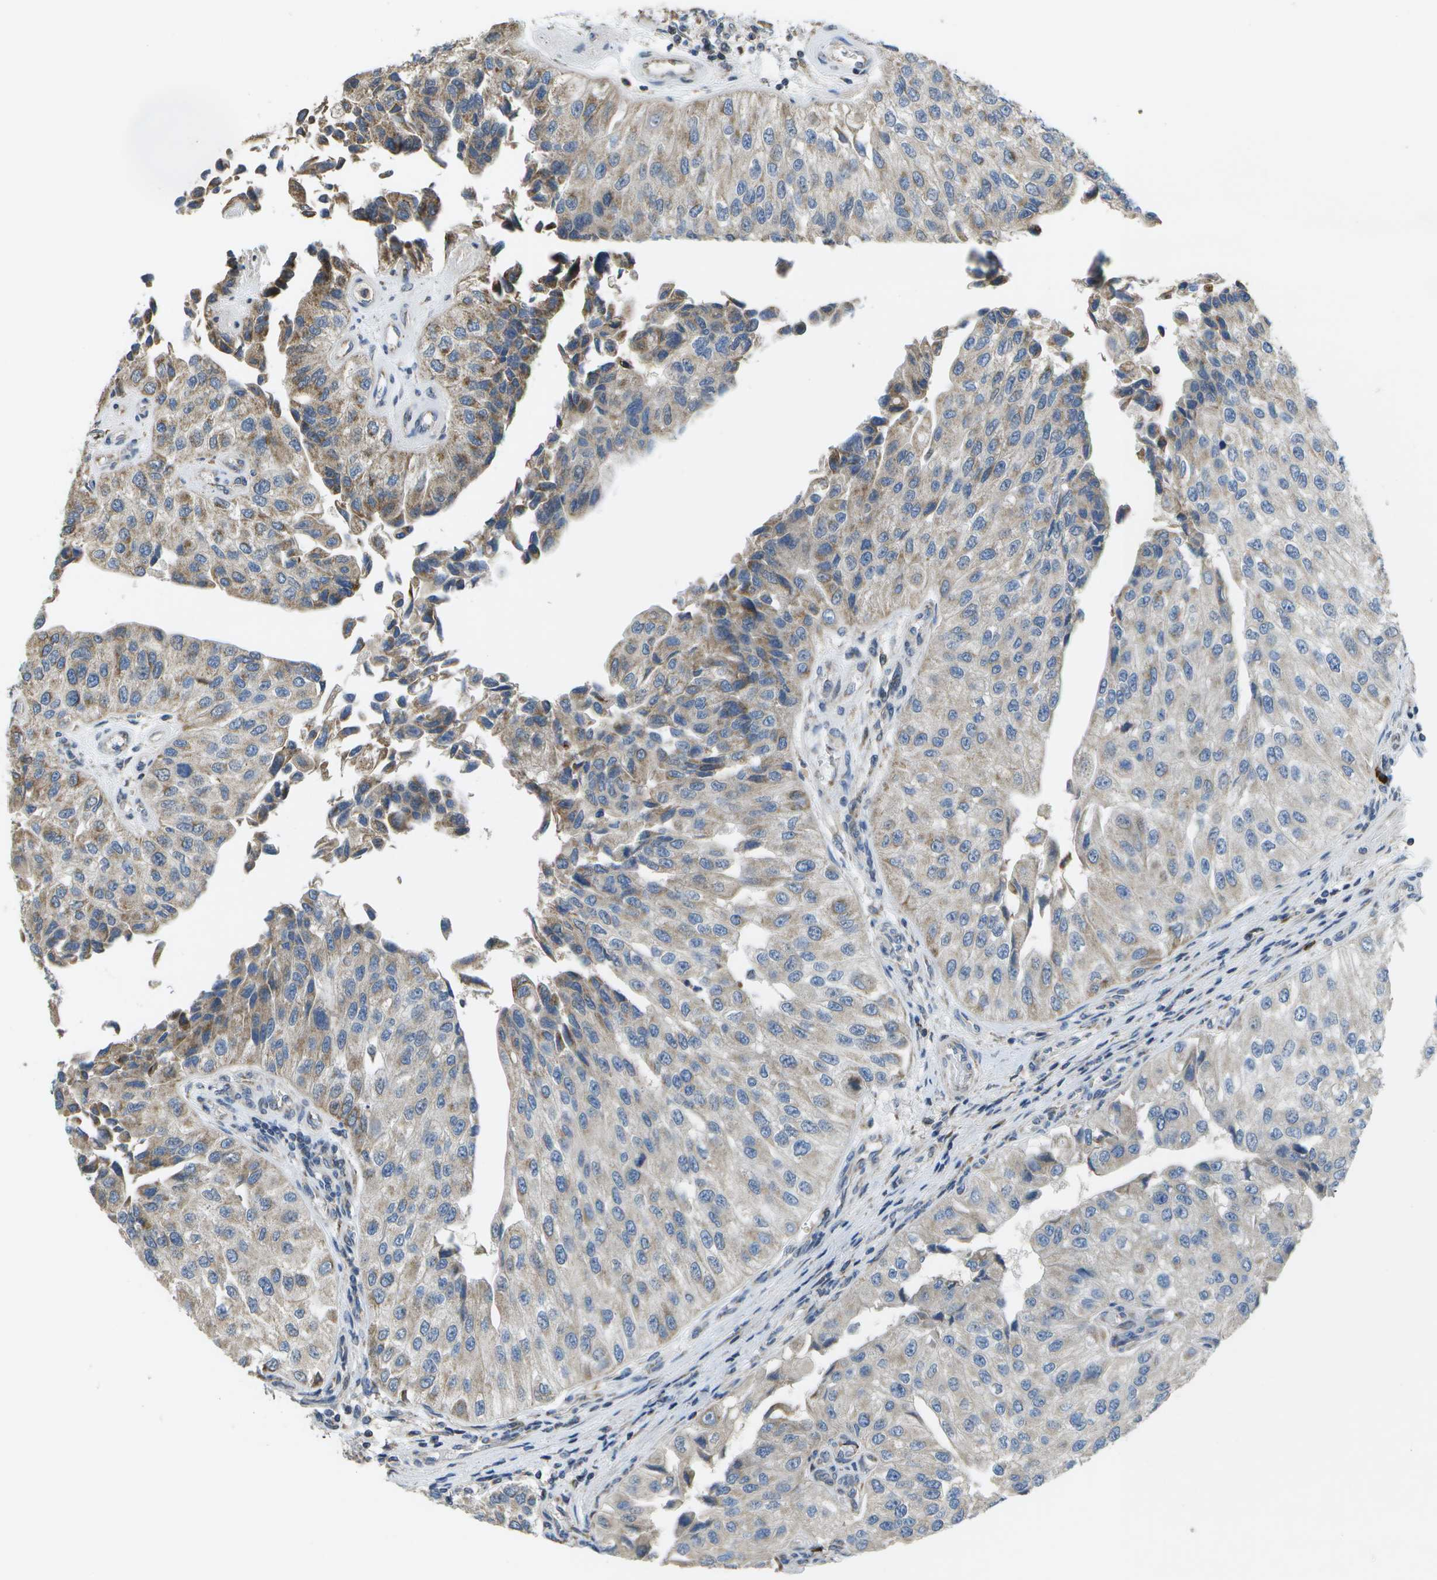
{"staining": {"intensity": "moderate", "quantity": "25%-75%", "location": "cytoplasmic/membranous"}, "tissue": "urothelial cancer", "cell_type": "Tumor cells", "image_type": "cancer", "snomed": [{"axis": "morphology", "description": "Urothelial carcinoma, High grade"}, {"axis": "topography", "description": "Kidney"}, {"axis": "topography", "description": "Urinary bladder"}], "caption": "DAB immunohistochemical staining of human high-grade urothelial carcinoma shows moderate cytoplasmic/membranous protein positivity in about 25%-75% of tumor cells. (DAB IHC with brightfield microscopy, high magnification).", "gene": "HADHA", "patient": {"sex": "male", "age": 77}}